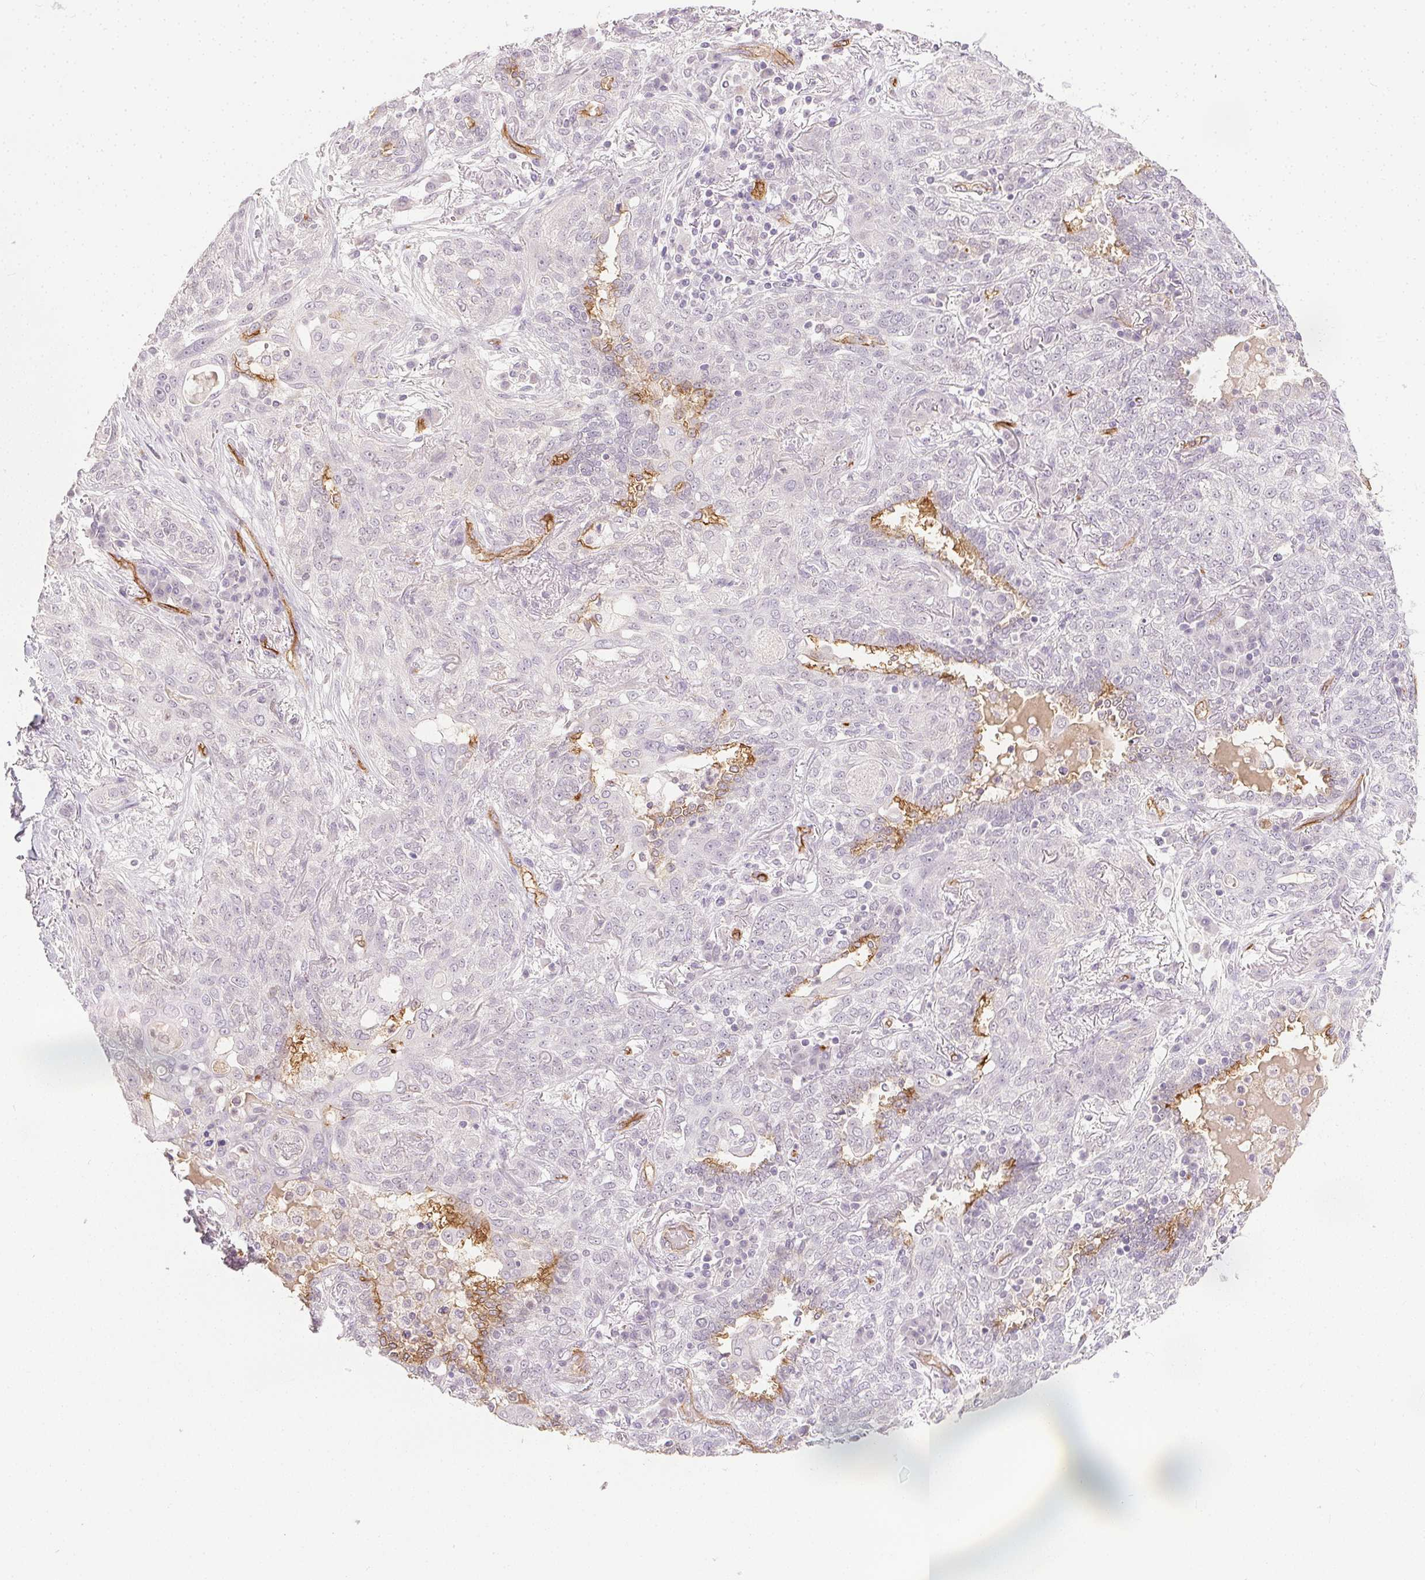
{"staining": {"intensity": "weak", "quantity": "<25%", "location": "cytoplasmic/membranous"}, "tissue": "lung cancer", "cell_type": "Tumor cells", "image_type": "cancer", "snomed": [{"axis": "morphology", "description": "Squamous cell carcinoma, NOS"}, {"axis": "topography", "description": "Lung"}], "caption": "Micrograph shows no significant protein positivity in tumor cells of lung squamous cell carcinoma.", "gene": "PODXL", "patient": {"sex": "female", "age": 70}}